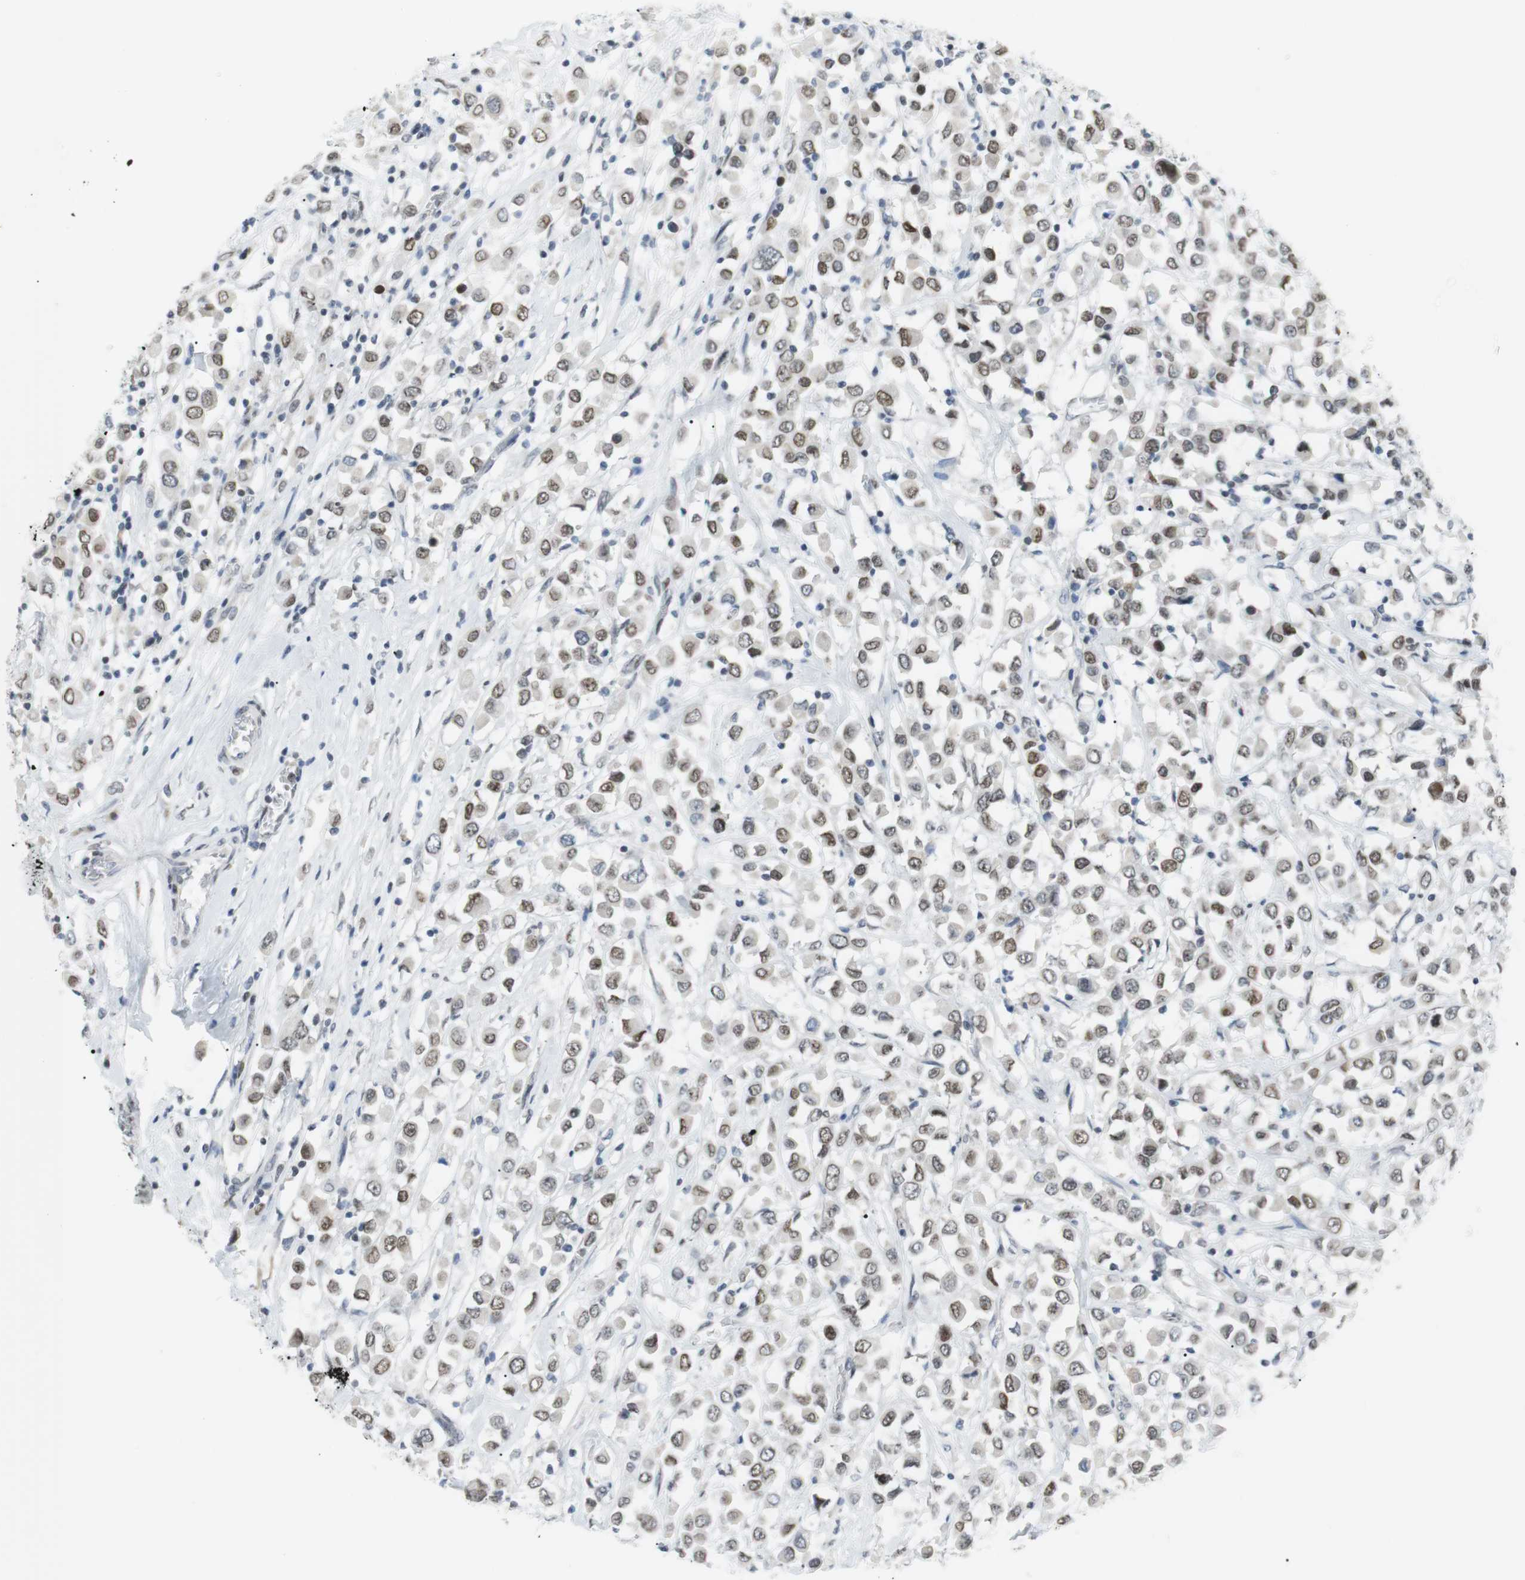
{"staining": {"intensity": "moderate", "quantity": ">75%", "location": "nuclear"}, "tissue": "breast cancer", "cell_type": "Tumor cells", "image_type": "cancer", "snomed": [{"axis": "morphology", "description": "Duct carcinoma"}, {"axis": "topography", "description": "Breast"}], "caption": "Moderate nuclear expression for a protein is identified in about >75% of tumor cells of breast intraductal carcinoma using immunohistochemistry (IHC).", "gene": "BMI1", "patient": {"sex": "female", "age": 61}}